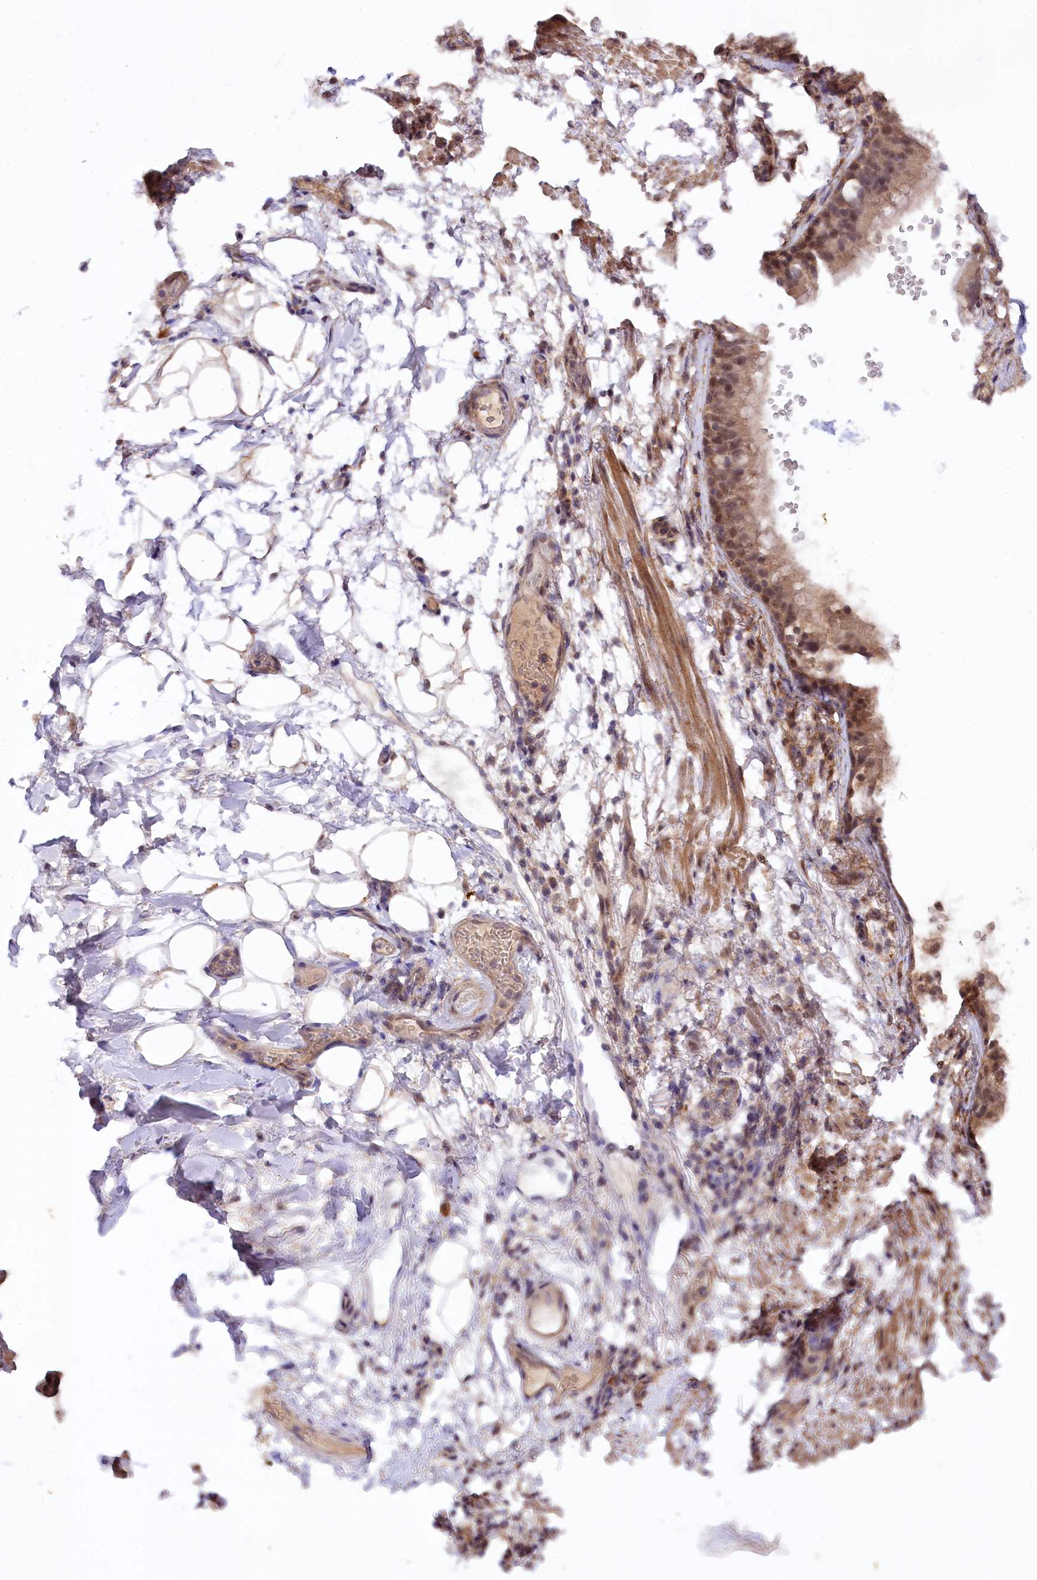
{"staining": {"intensity": "weak", "quantity": ">75%", "location": "cytoplasmic/membranous,nuclear"}, "tissue": "adipose tissue", "cell_type": "Adipocytes", "image_type": "normal", "snomed": [{"axis": "morphology", "description": "Normal tissue, NOS"}, {"axis": "topography", "description": "Lymph node"}, {"axis": "topography", "description": "Cartilage tissue"}, {"axis": "topography", "description": "Bronchus"}], "caption": "This image reveals benign adipose tissue stained with immunohistochemistry to label a protein in brown. The cytoplasmic/membranous,nuclear of adipocytes show weak positivity for the protein. Nuclei are counter-stained blue.", "gene": "PHLDB1", "patient": {"sex": "male", "age": 63}}